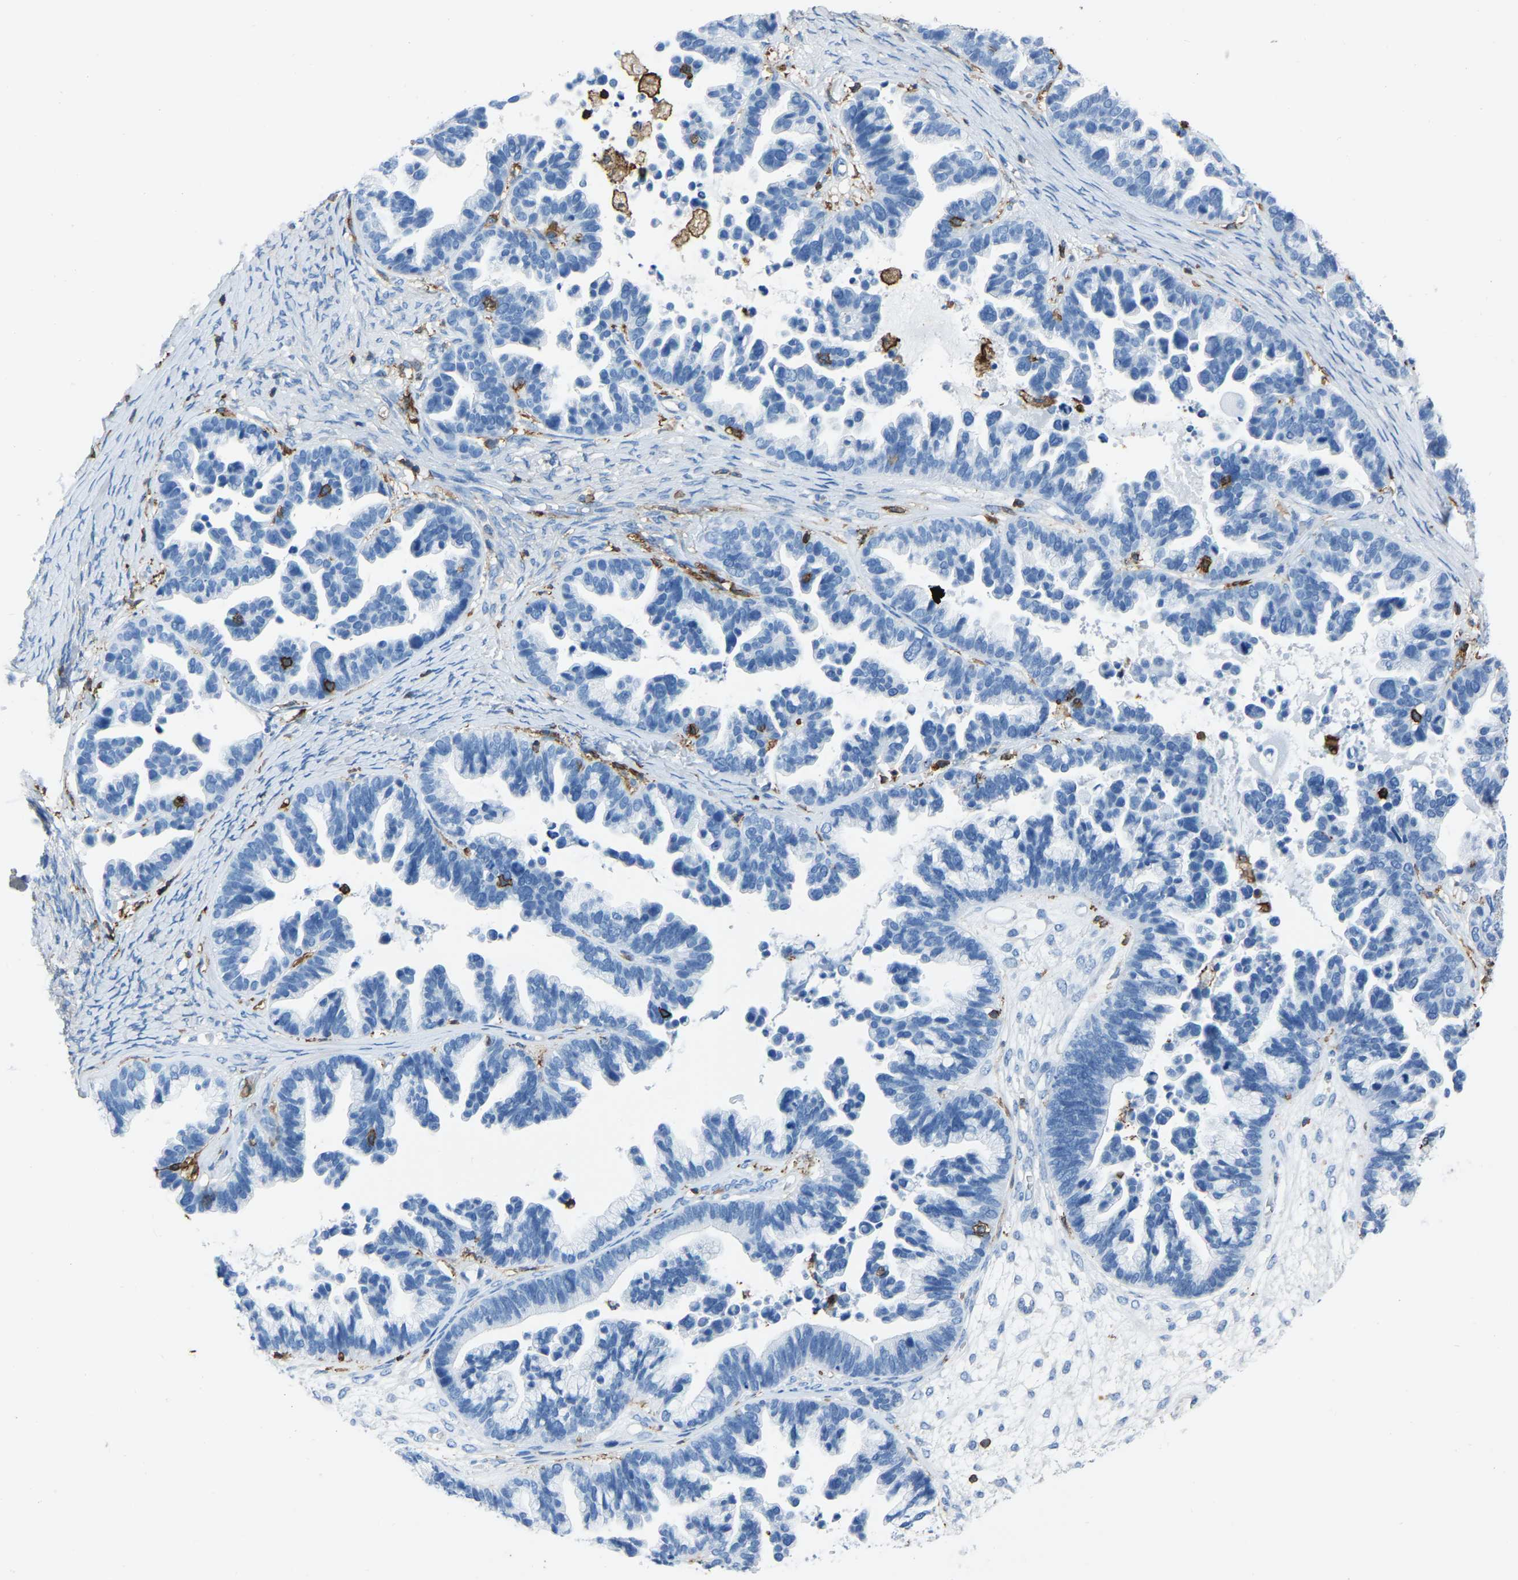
{"staining": {"intensity": "negative", "quantity": "none", "location": "none"}, "tissue": "ovarian cancer", "cell_type": "Tumor cells", "image_type": "cancer", "snomed": [{"axis": "morphology", "description": "Cystadenocarcinoma, serous, NOS"}, {"axis": "topography", "description": "Ovary"}], "caption": "High magnification brightfield microscopy of ovarian cancer (serous cystadenocarcinoma) stained with DAB (3,3'-diaminobenzidine) (brown) and counterstained with hematoxylin (blue): tumor cells show no significant expression.", "gene": "LSP1", "patient": {"sex": "female", "age": 56}}